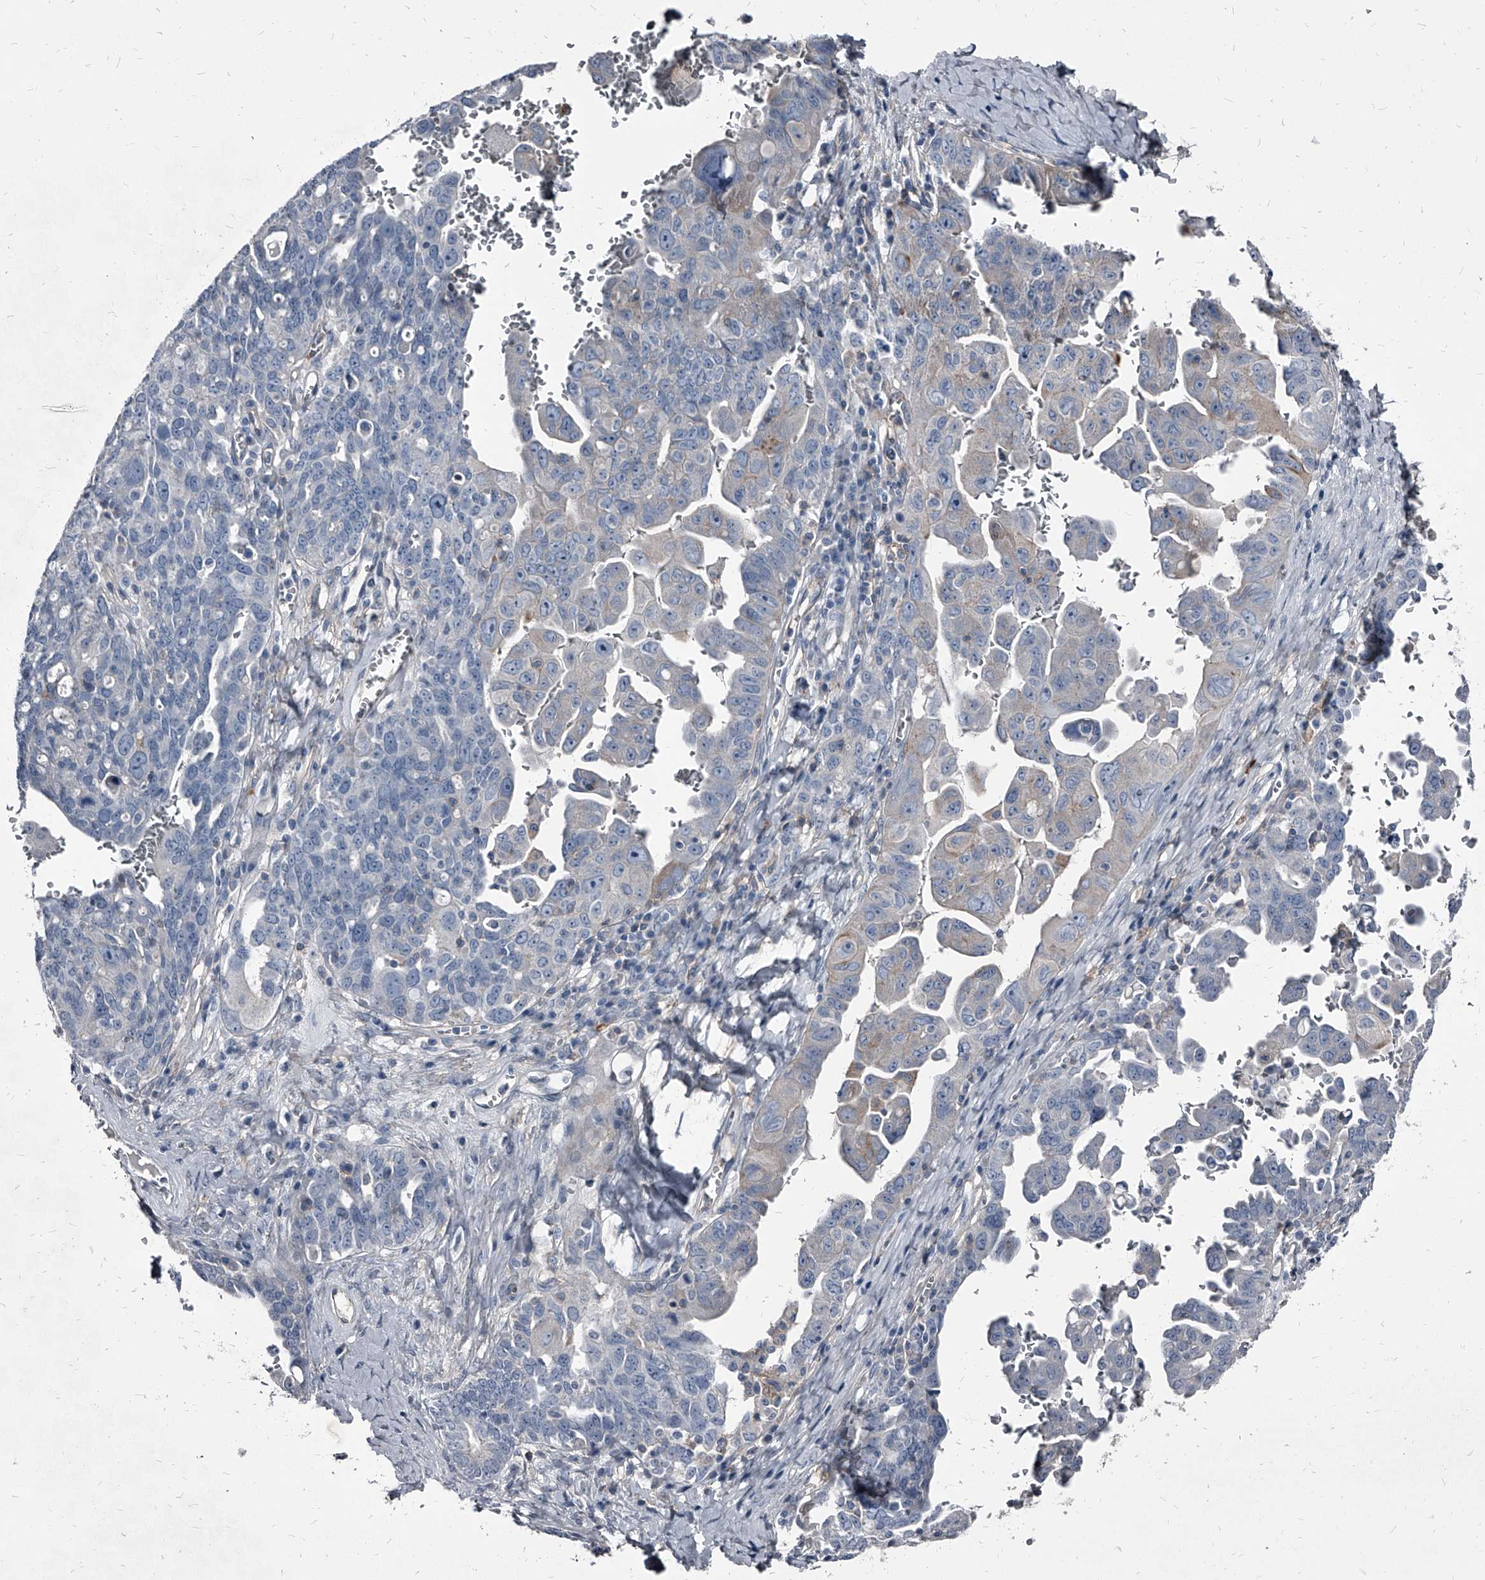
{"staining": {"intensity": "negative", "quantity": "none", "location": "none"}, "tissue": "ovarian cancer", "cell_type": "Tumor cells", "image_type": "cancer", "snomed": [{"axis": "morphology", "description": "Carcinoma, endometroid"}, {"axis": "topography", "description": "Ovary"}], "caption": "A high-resolution photomicrograph shows immunohistochemistry staining of ovarian endometroid carcinoma, which shows no significant staining in tumor cells.", "gene": "PGLYRP3", "patient": {"sex": "female", "age": 62}}